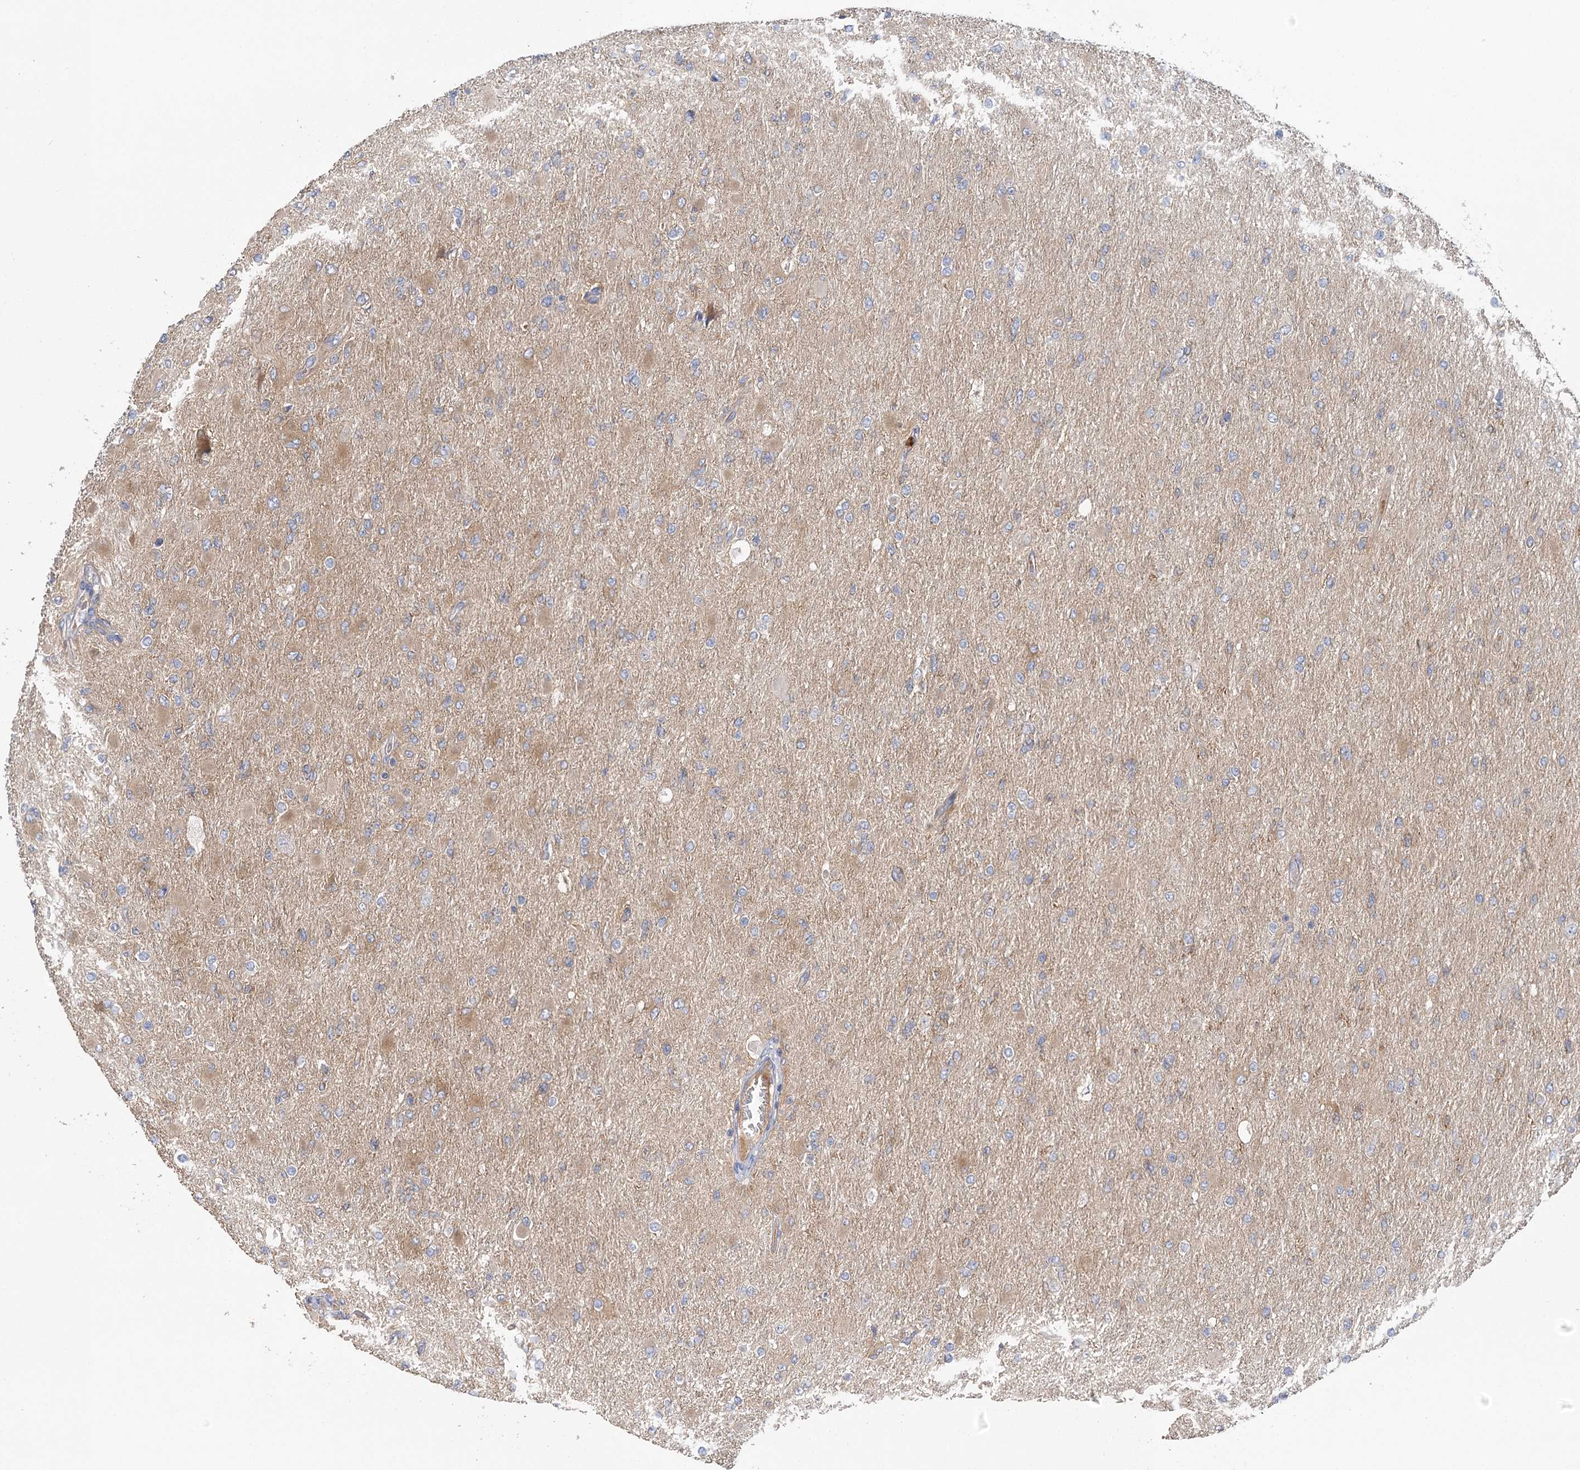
{"staining": {"intensity": "moderate", "quantity": "<25%", "location": "cytoplasmic/membranous"}, "tissue": "glioma", "cell_type": "Tumor cells", "image_type": "cancer", "snomed": [{"axis": "morphology", "description": "Glioma, malignant, High grade"}, {"axis": "topography", "description": "Cerebral cortex"}], "caption": "High-magnification brightfield microscopy of glioma stained with DAB (brown) and counterstained with hematoxylin (blue). tumor cells exhibit moderate cytoplasmic/membranous expression is present in about<25% of cells.", "gene": "EPB41L5", "patient": {"sex": "female", "age": 36}}